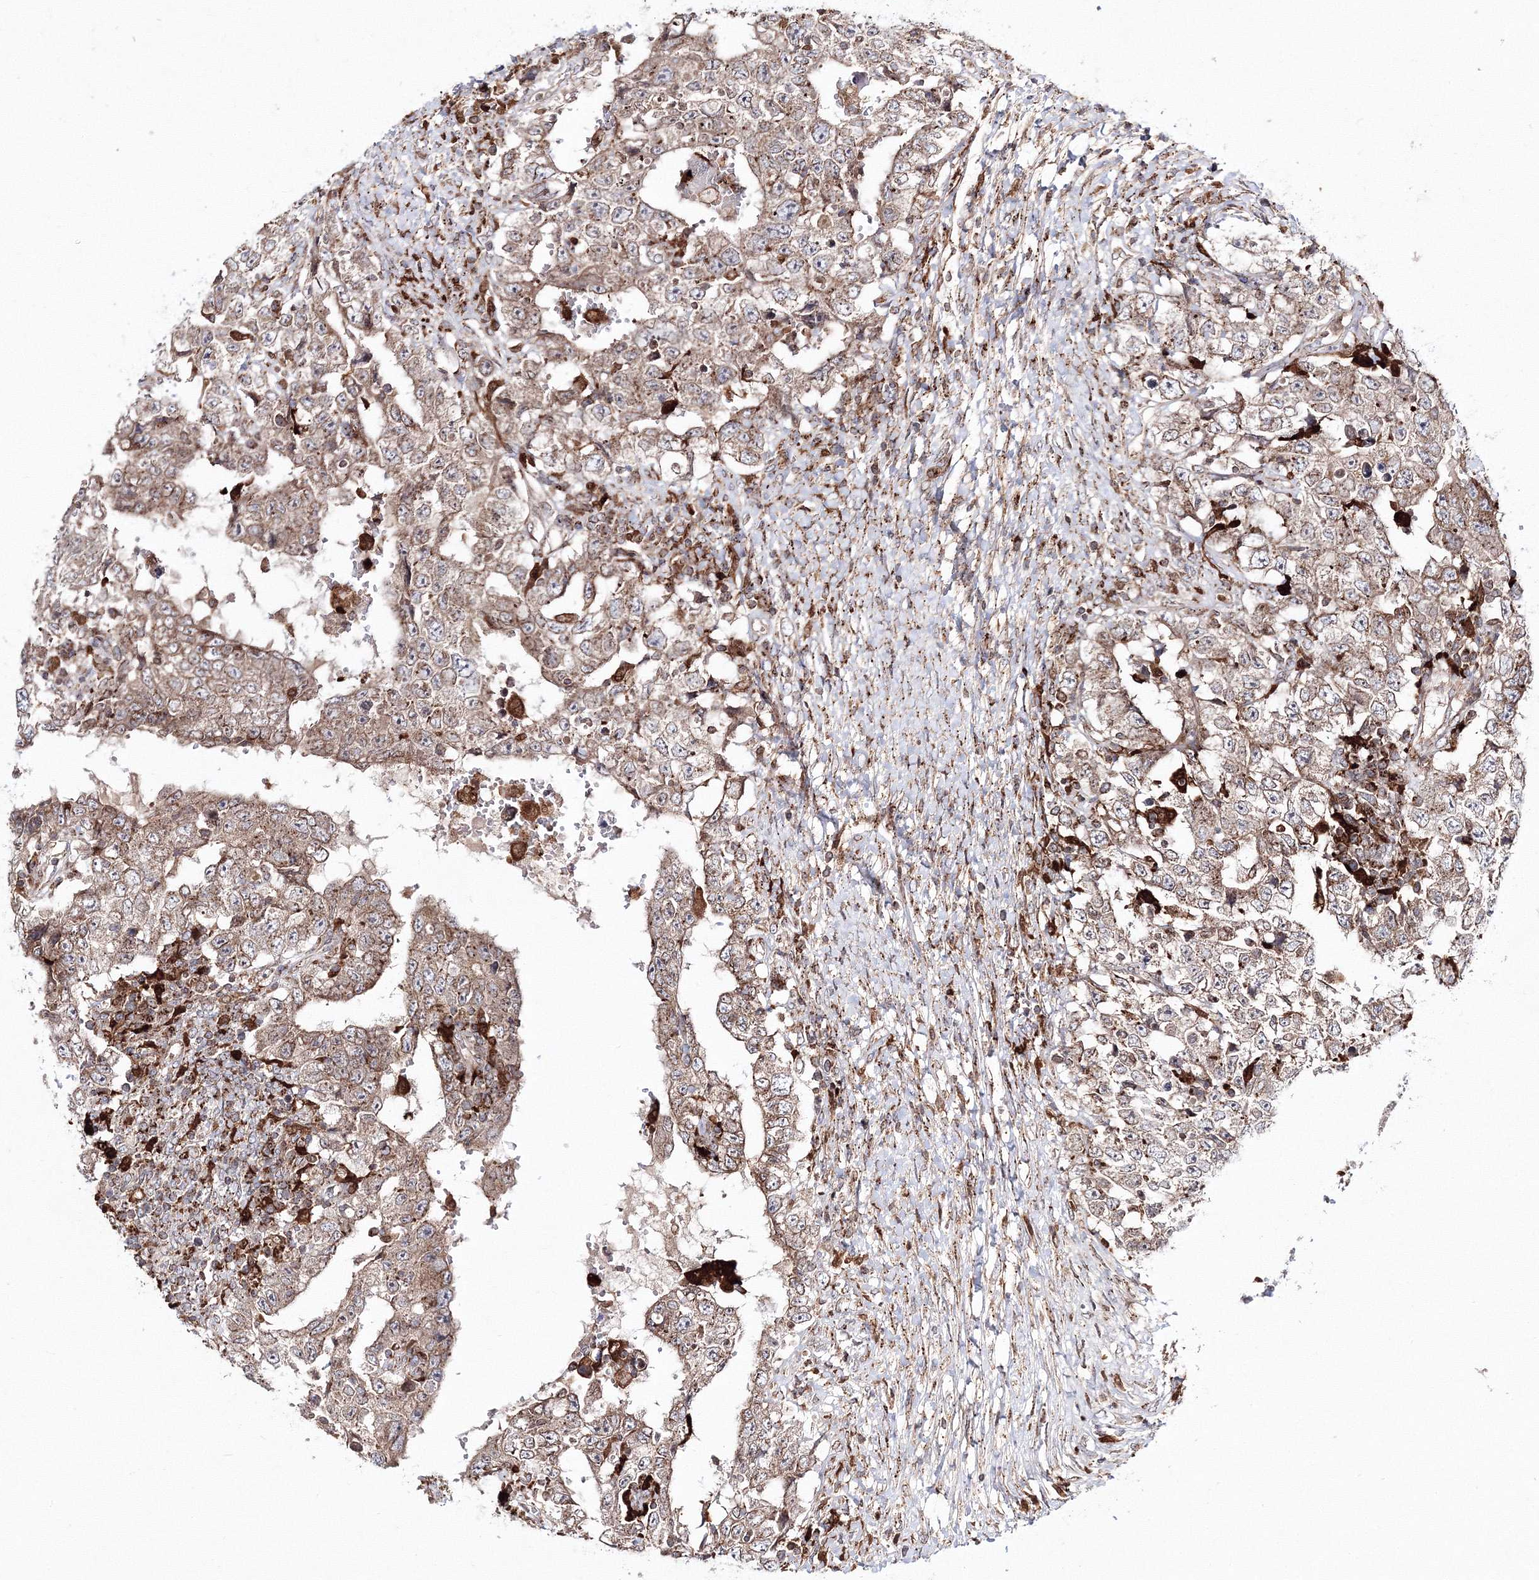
{"staining": {"intensity": "weak", "quantity": ">75%", "location": "cytoplasmic/membranous"}, "tissue": "testis cancer", "cell_type": "Tumor cells", "image_type": "cancer", "snomed": [{"axis": "morphology", "description": "Carcinoma, Embryonal, NOS"}, {"axis": "topography", "description": "Testis"}], "caption": "Protein staining reveals weak cytoplasmic/membranous positivity in about >75% of tumor cells in testis cancer.", "gene": "ARCN1", "patient": {"sex": "male", "age": 26}}